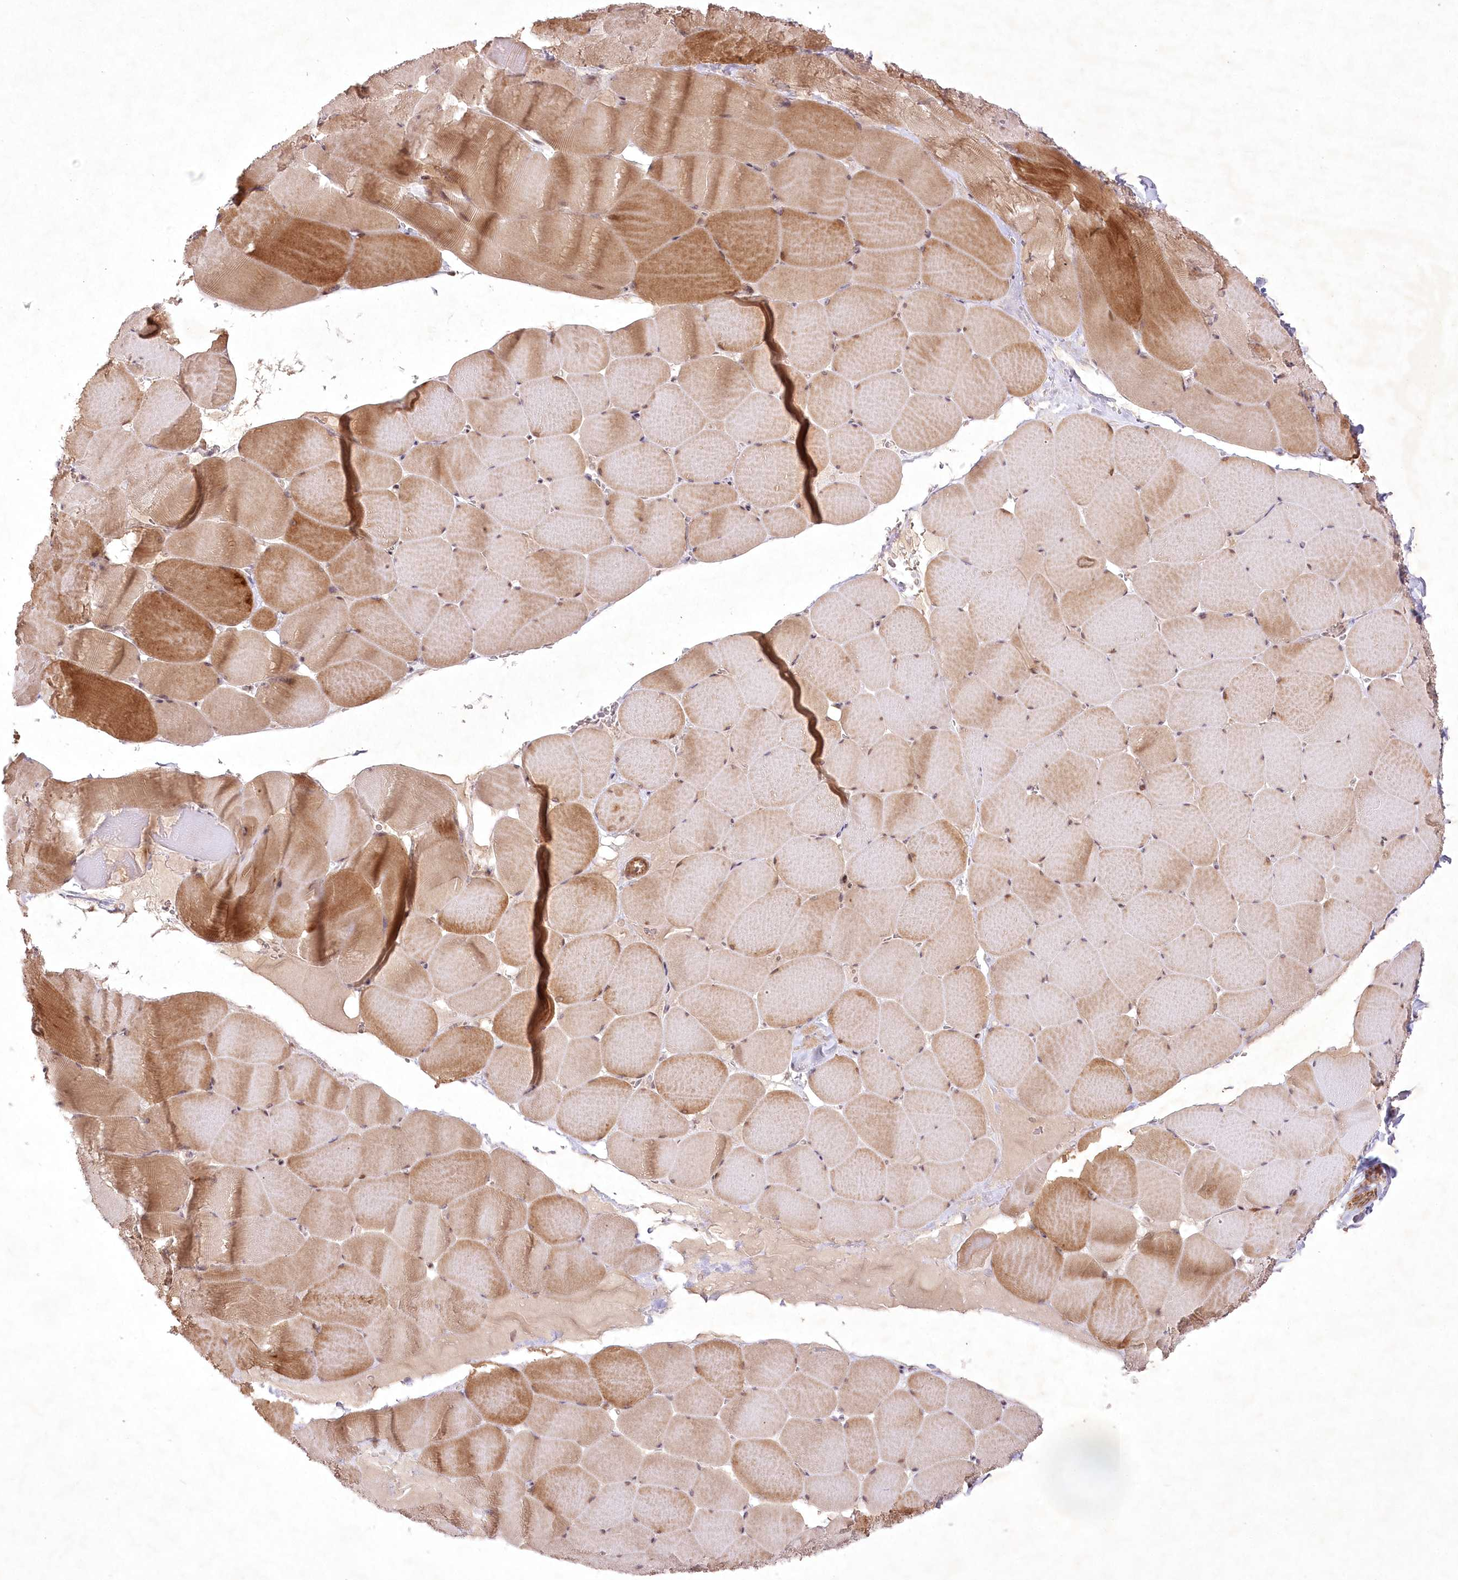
{"staining": {"intensity": "moderate", "quantity": ">75%", "location": "cytoplasmic/membranous"}, "tissue": "skeletal muscle", "cell_type": "Myocytes", "image_type": "normal", "snomed": [{"axis": "morphology", "description": "Normal tissue, NOS"}, {"axis": "topography", "description": "Skeletal muscle"}], "caption": "This micrograph shows benign skeletal muscle stained with immunohistochemistry to label a protein in brown. The cytoplasmic/membranous of myocytes show moderate positivity for the protein. Nuclei are counter-stained blue.", "gene": "SH2D3A", "patient": {"sex": "male", "age": 62}}